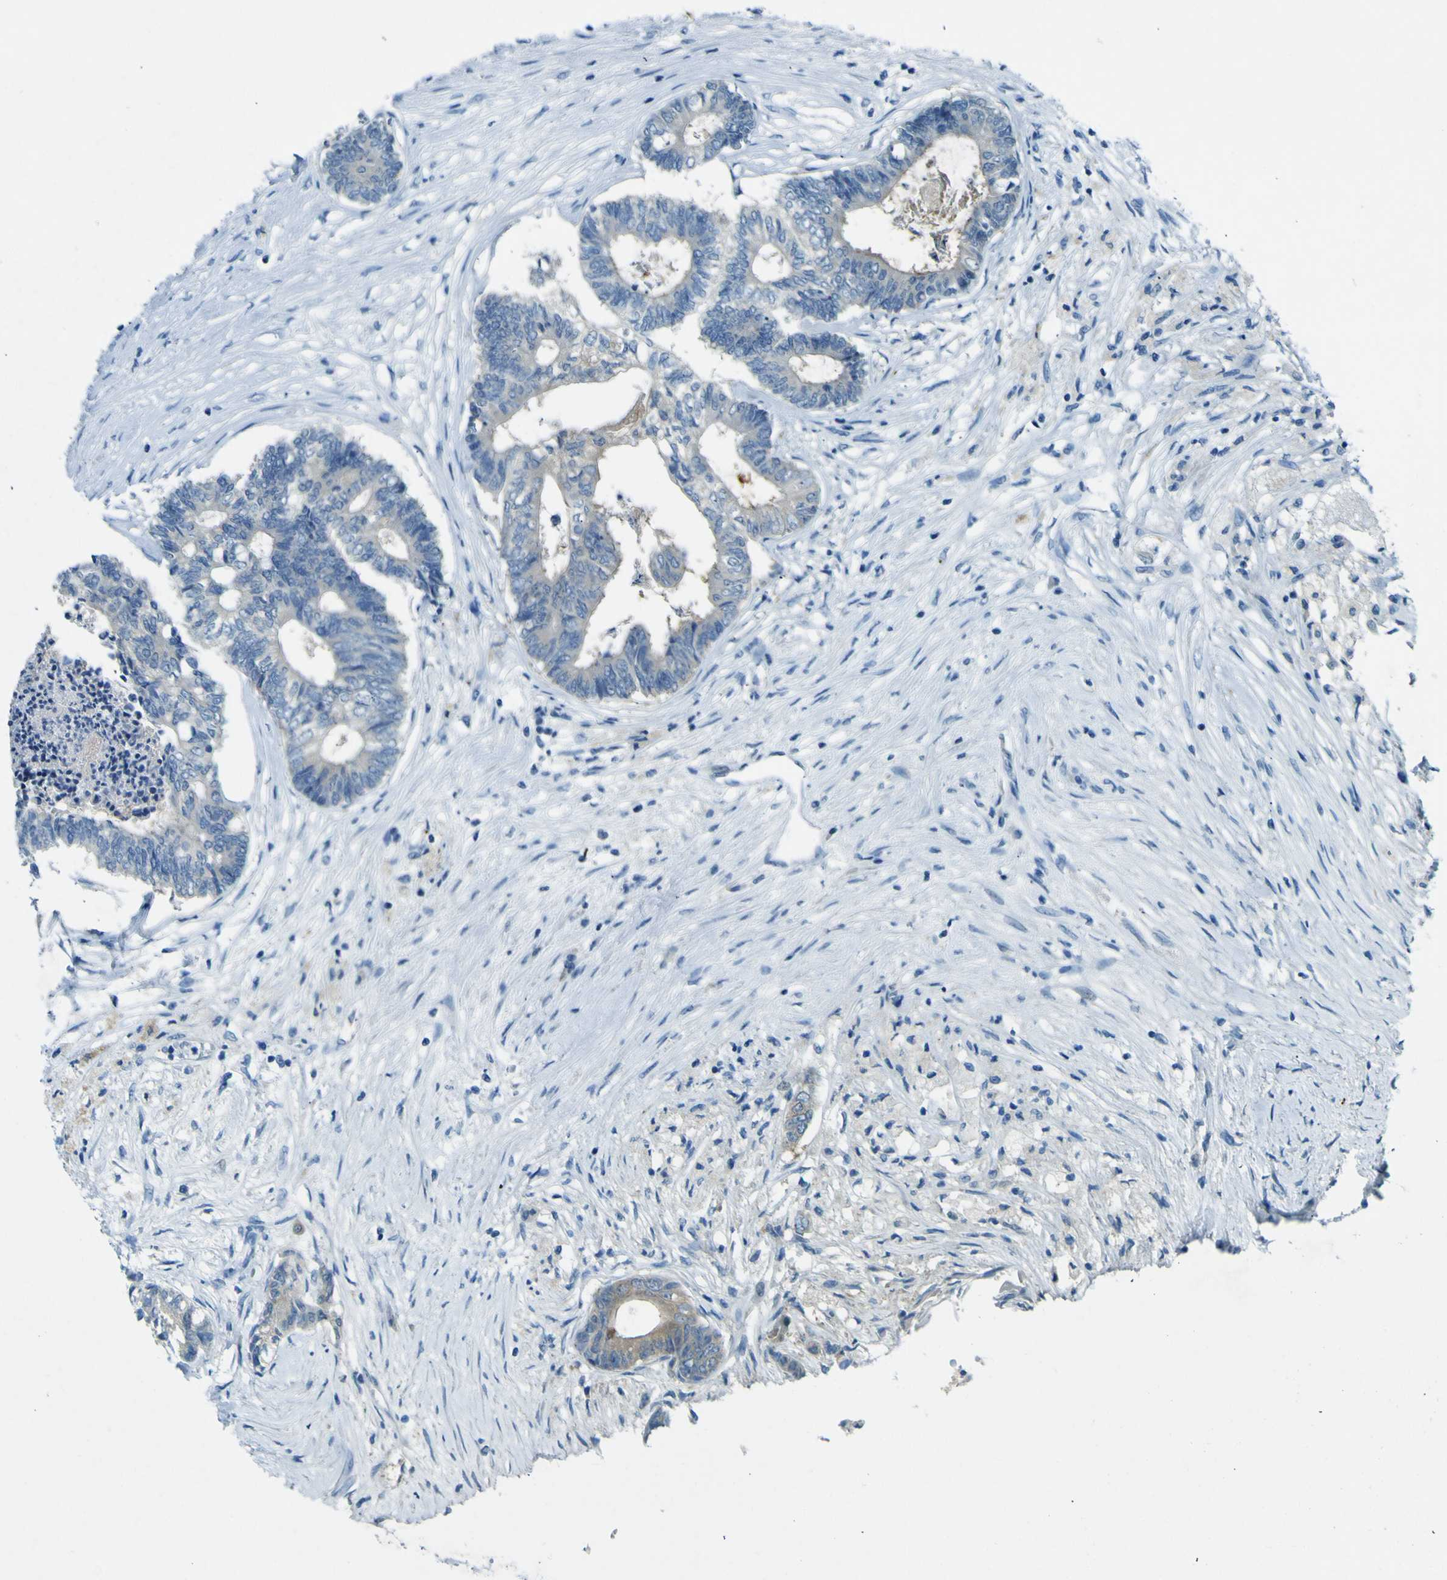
{"staining": {"intensity": "moderate", "quantity": "<25%", "location": "cytoplasmic/membranous"}, "tissue": "colorectal cancer", "cell_type": "Tumor cells", "image_type": "cancer", "snomed": [{"axis": "morphology", "description": "Adenocarcinoma, NOS"}, {"axis": "topography", "description": "Rectum"}], "caption": "Protein expression analysis of human colorectal cancer (adenocarcinoma) reveals moderate cytoplasmic/membranous staining in approximately <25% of tumor cells. (DAB IHC with brightfield microscopy, high magnification).", "gene": "SORCS1", "patient": {"sex": "male", "age": 63}}